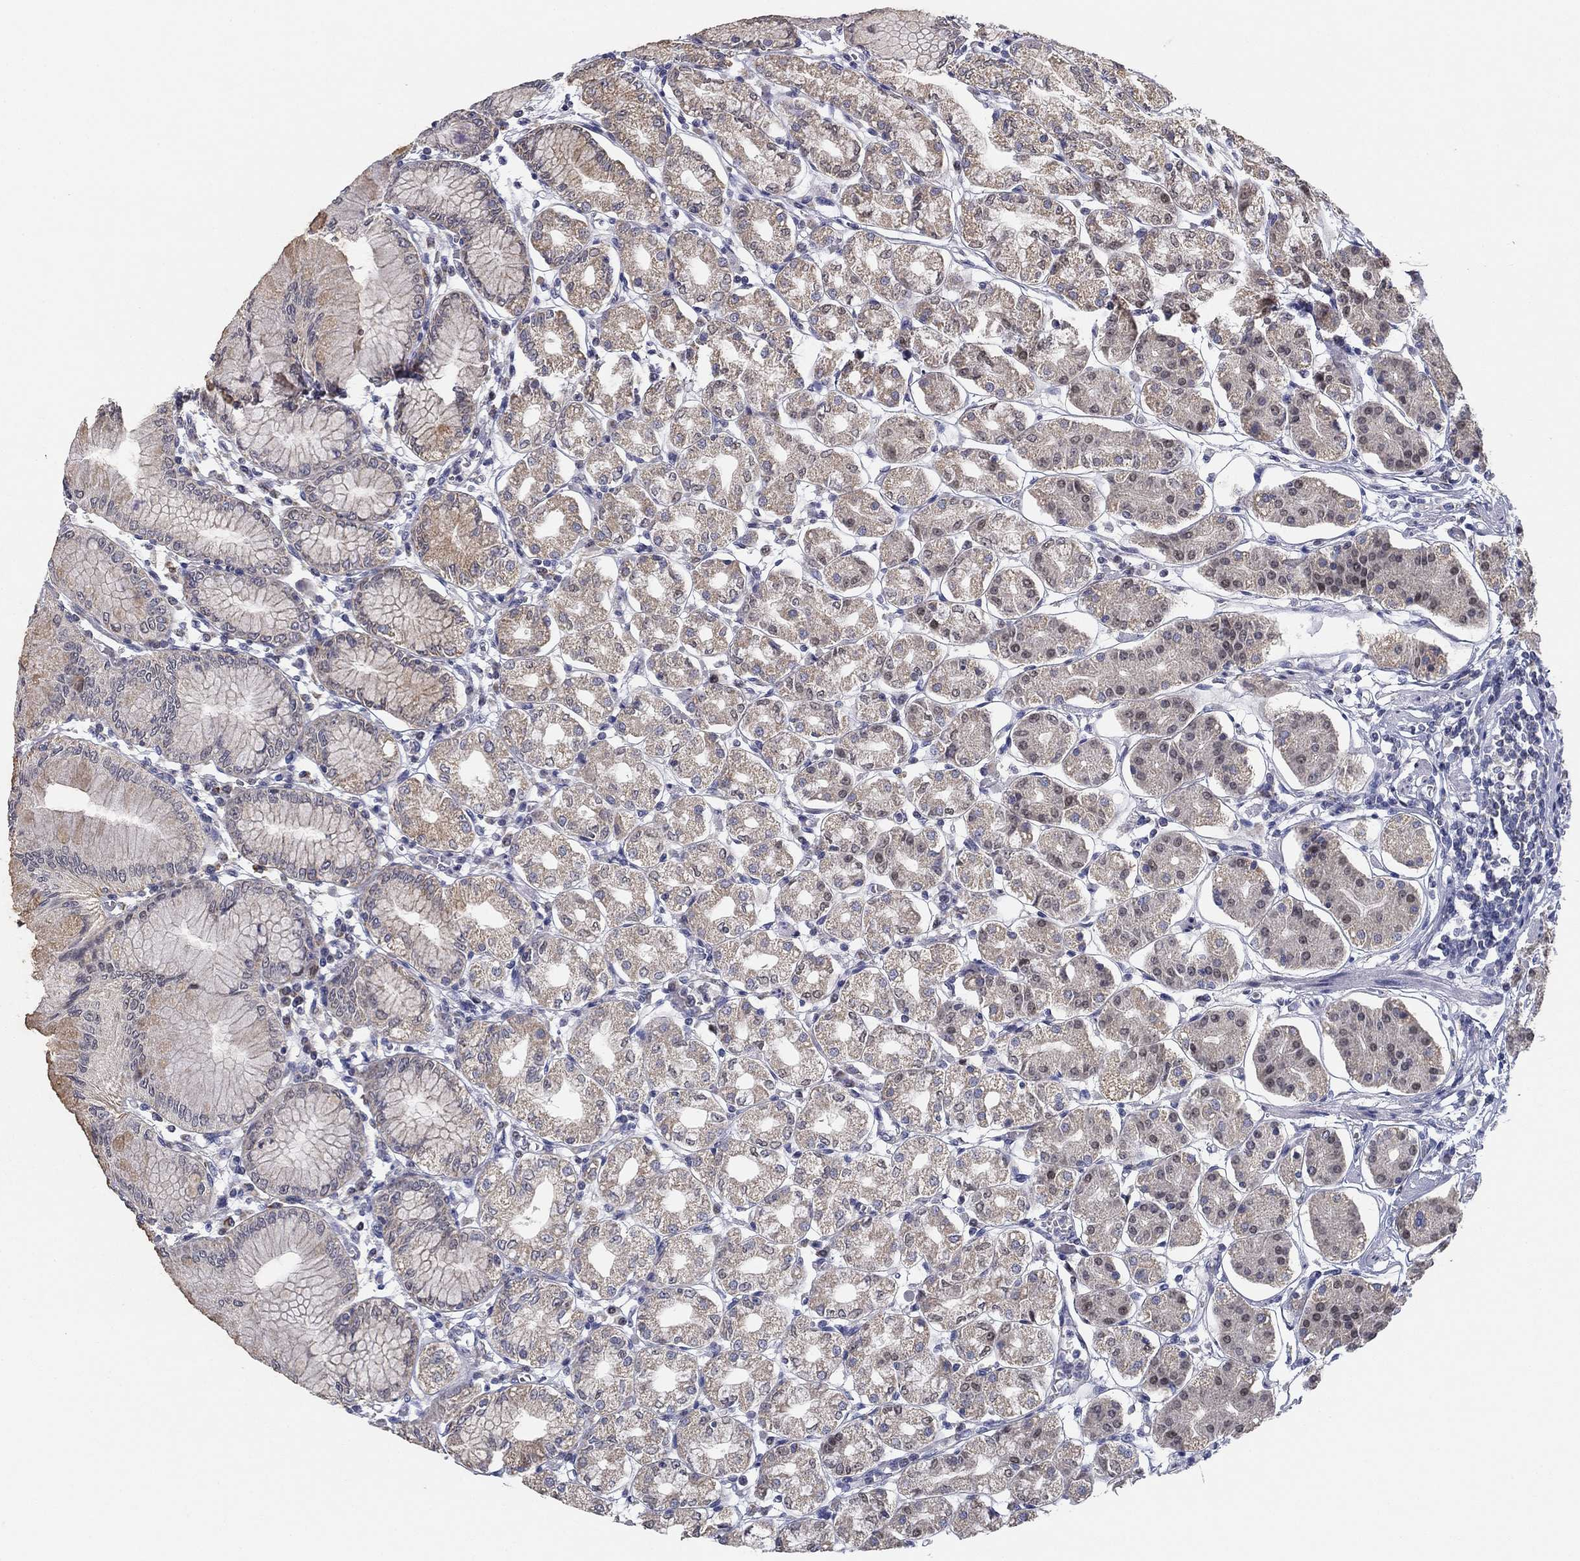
{"staining": {"intensity": "moderate", "quantity": "<25%", "location": "cytoplasmic/membranous"}, "tissue": "stomach", "cell_type": "Glandular cells", "image_type": "normal", "snomed": [{"axis": "morphology", "description": "Normal tissue, NOS"}, {"axis": "topography", "description": "Skeletal muscle"}, {"axis": "topography", "description": "Stomach"}], "caption": "Protein expression by IHC displays moderate cytoplasmic/membranous expression in about <25% of glandular cells in benign stomach.", "gene": "SLC2A9", "patient": {"sex": "female", "age": 57}}